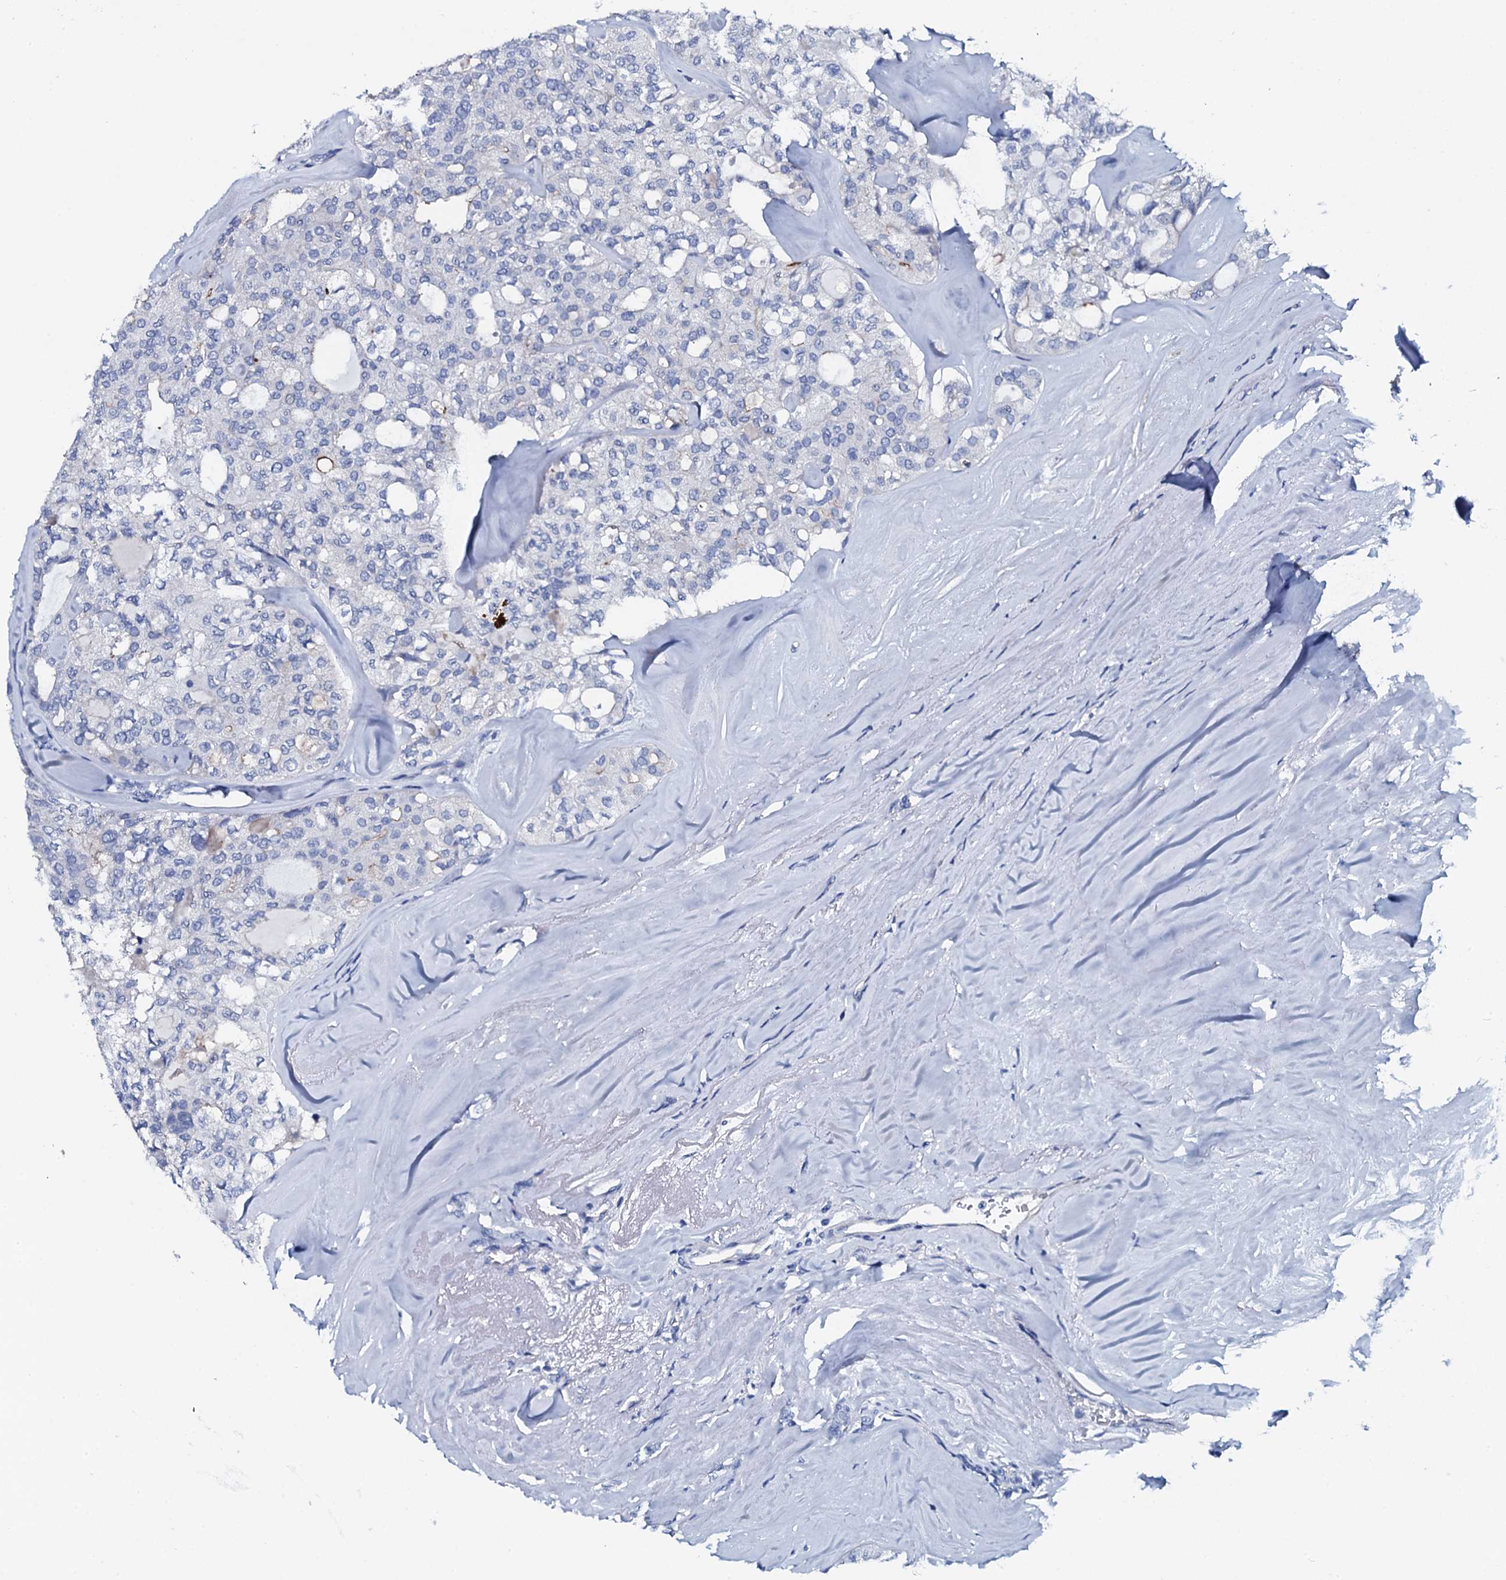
{"staining": {"intensity": "negative", "quantity": "none", "location": "none"}, "tissue": "thyroid cancer", "cell_type": "Tumor cells", "image_type": "cancer", "snomed": [{"axis": "morphology", "description": "Follicular adenoma carcinoma, NOS"}, {"axis": "topography", "description": "Thyroid gland"}], "caption": "Immunohistochemistry image of human thyroid cancer stained for a protein (brown), which reveals no positivity in tumor cells.", "gene": "GYS2", "patient": {"sex": "male", "age": 75}}